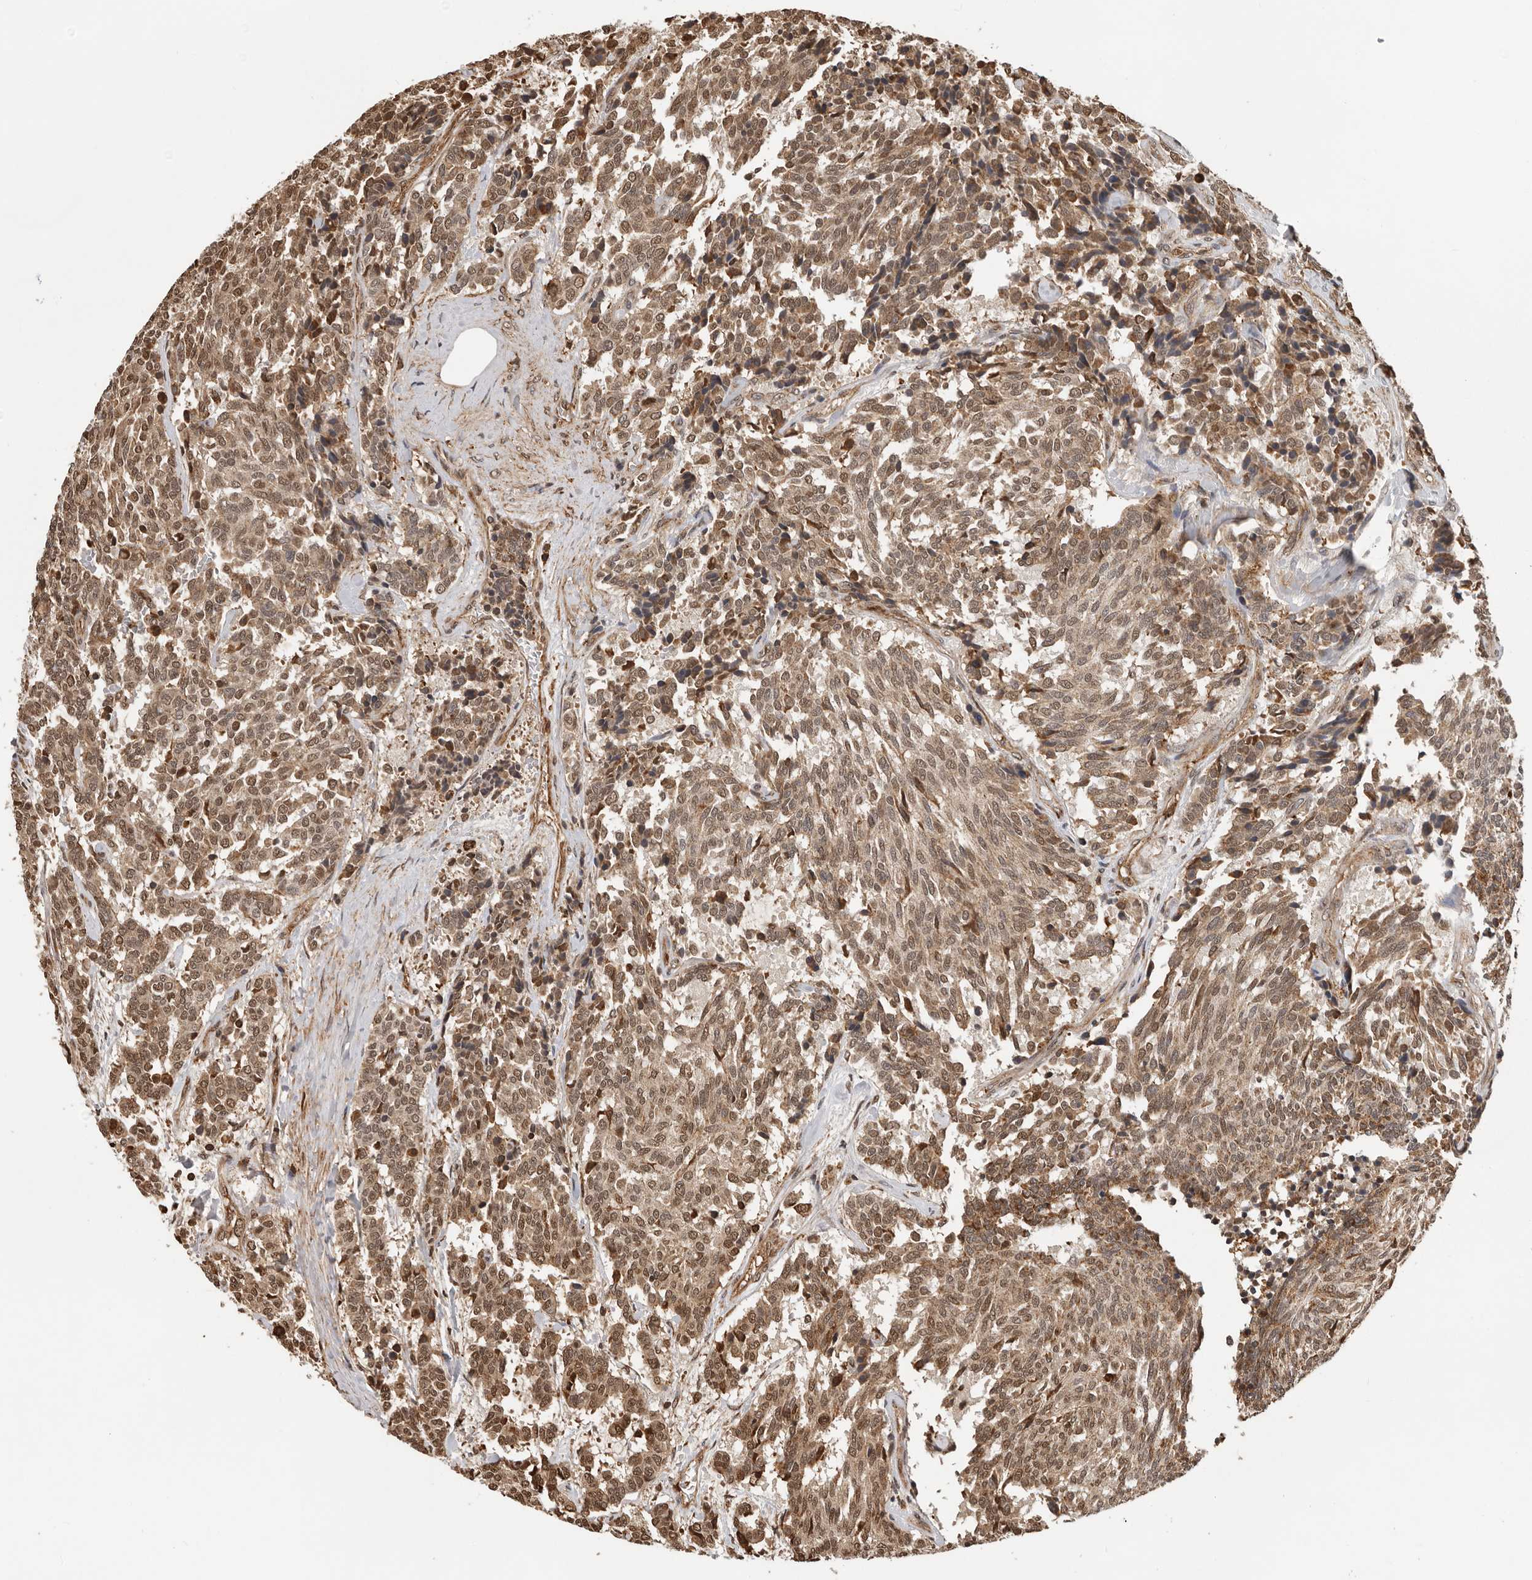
{"staining": {"intensity": "weak", "quantity": ">75%", "location": "cytoplasmic/membranous,nuclear"}, "tissue": "carcinoid", "cell_type": "Tumor cells", "image_type": "cancer", "snomed": [{"axis": "morphology", "description": "Carcinoid, malignant, NOS"}, {"axis": "topography", "description": "Pancreas"}], "caption": "Immunohistochemical staining of malignant carcinoid shows low levels of weak cytoplasmic/membranous and nuclear staining in approximately >75% of tumor cells.", "gene": "RNF157", "patient": {"sex": "female", "age": 54}}